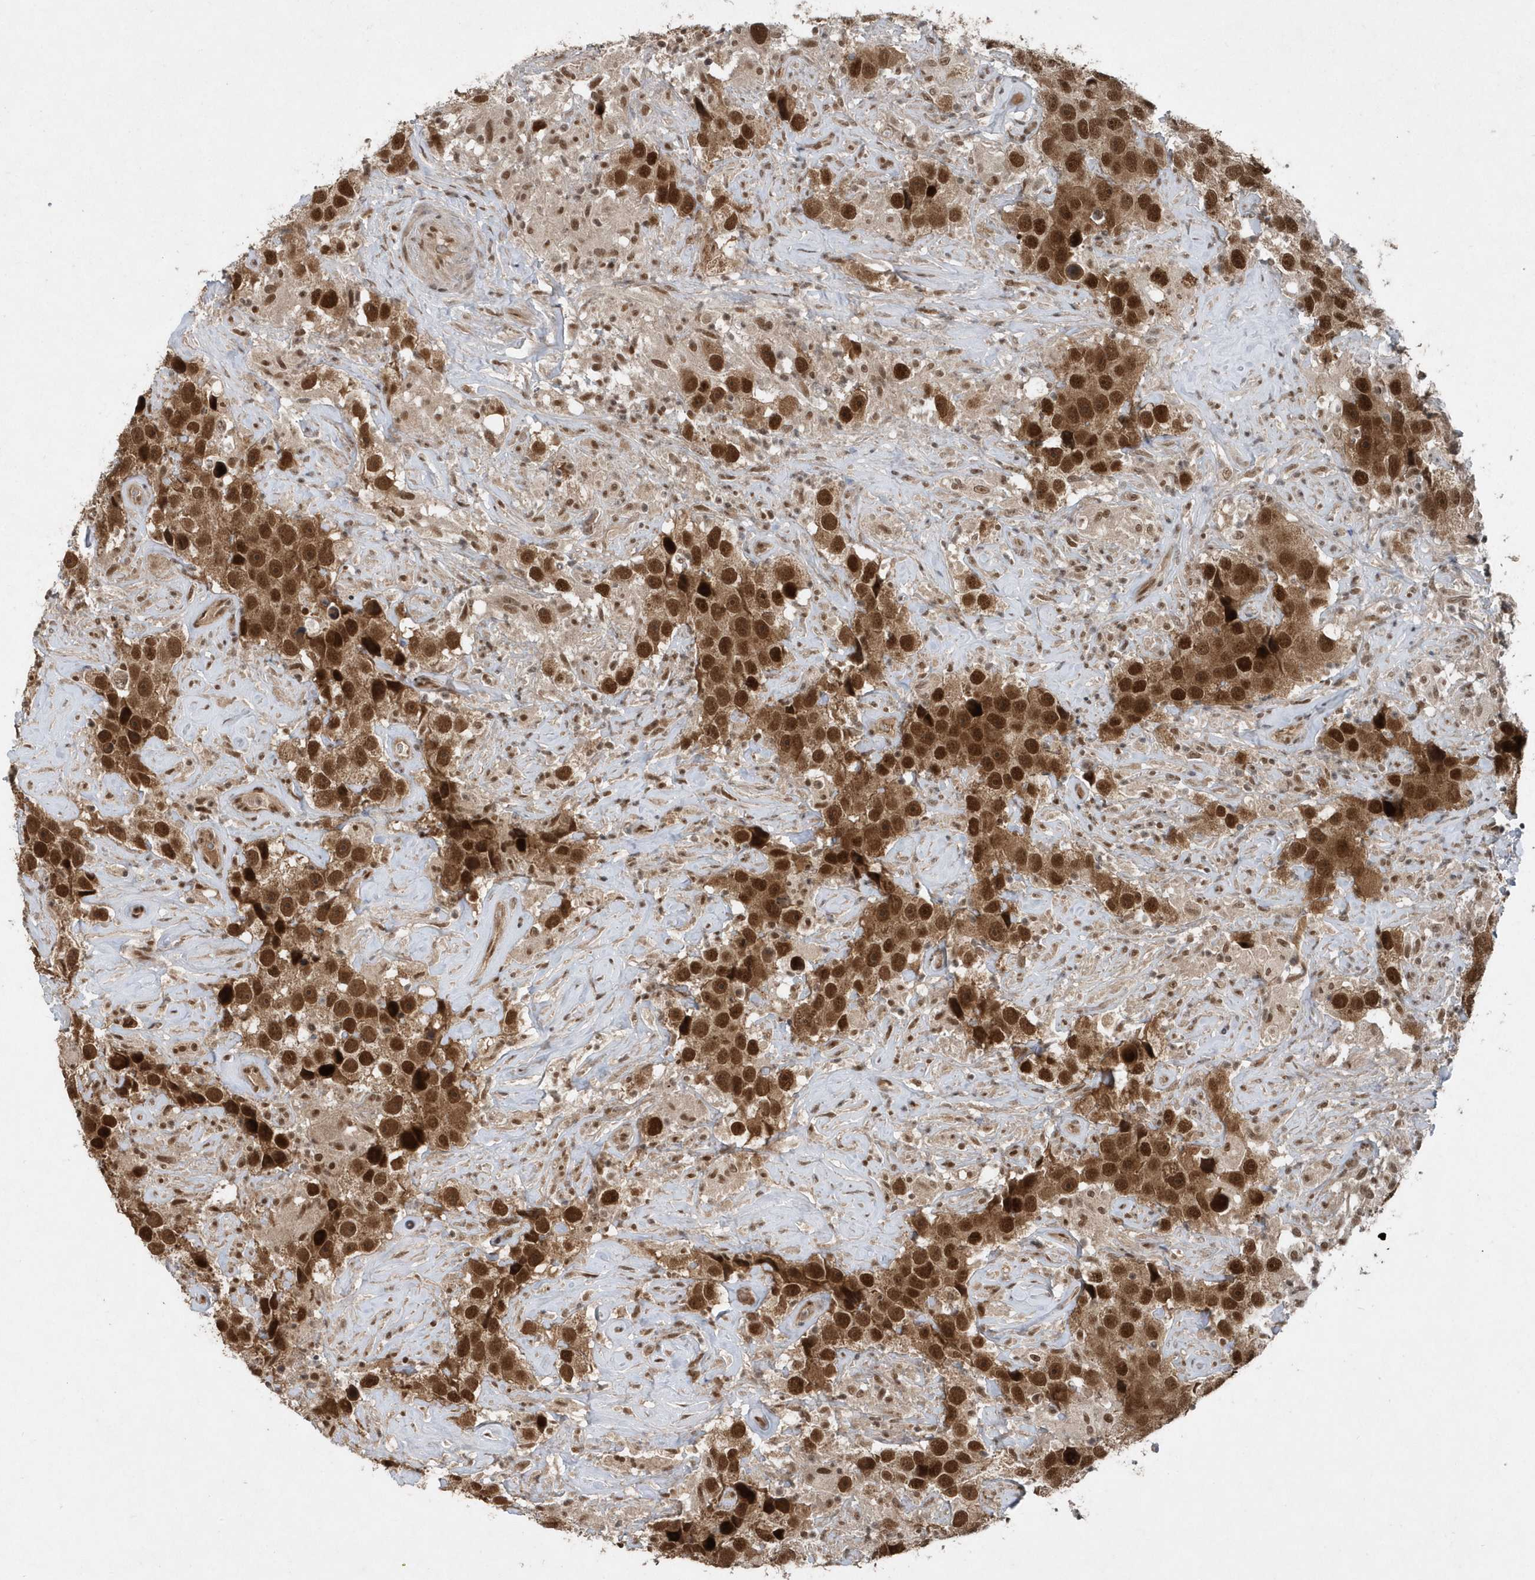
{"staining": {"intensity": "strong", "quantity": ">75%", "location": "cytoplasmic/membranous,nuclear"}, "tissue": "testis cancer", "cell_type": "Tumor cells", "image_type": "cancer", "snomed": [{"axis": "morphology", "description": "Seminoma, NOS"}, {"axis": "topography", "description": "Testis"}], "caption": "Approximately >75% of tumor cells in human testis seminoma display strong cytoplasmic/membranous and nuclear protein expression as visualized by brown immunohistochemical staining.", "gene": "QTRT2", "patient": {"sex": "male", "age": 49}}